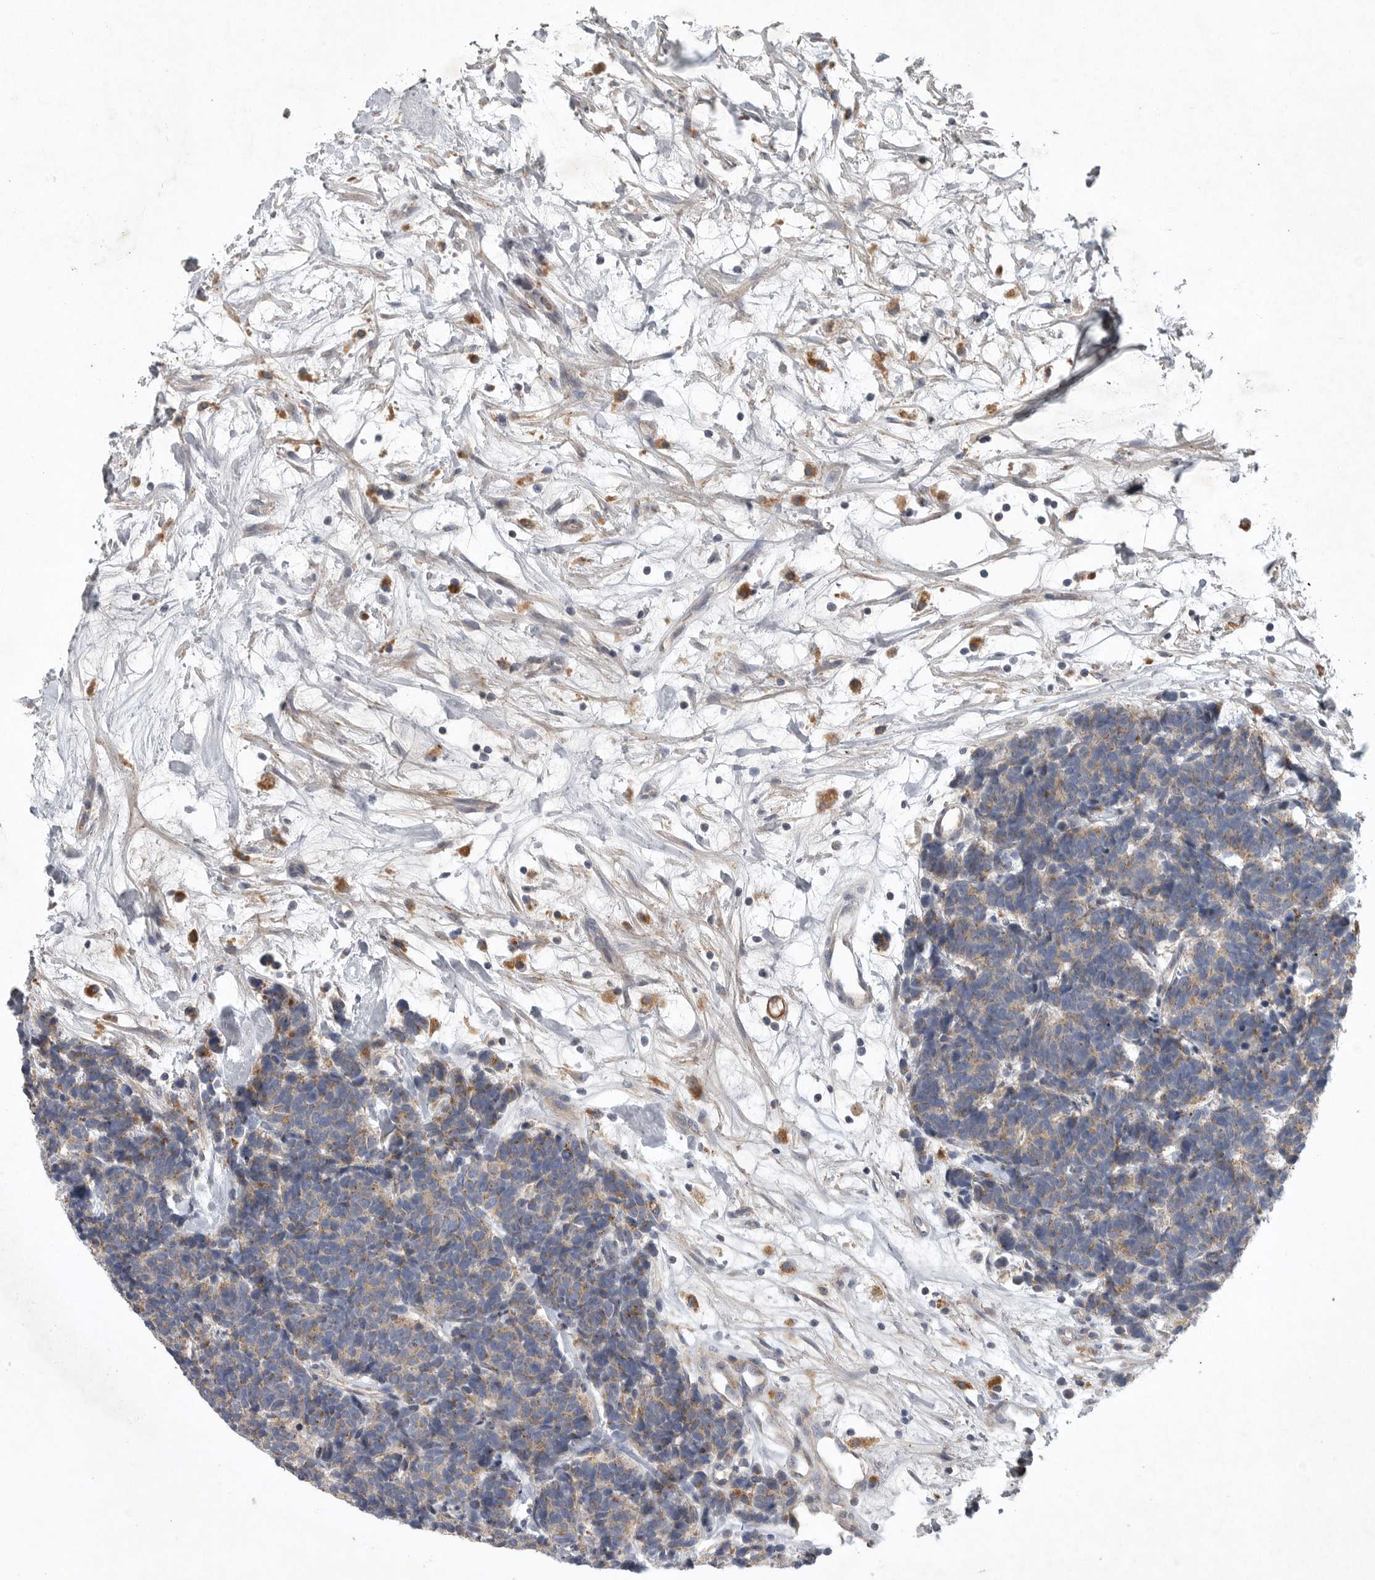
{"staining": {"intensity": "moderate", "quantity": "25%-75%", "location": "cytoplasmic/membranous"}, "tissue": "carcinoid", "cell_type": "Tumor cells", "image_type": "cancer", "snomed": [{"axis": "morphology", "description": "Carcinoma, NOS"}, {"axis": "morphology", "description": "Carcinoid, malignant, NOS"}, {"axis": "topography", "description": "Urinary bladder"}], "caption": "A medium amount of moderate cytoplasmic/membranous staining is seen in about 25%-75% of tumor cells in carcinoid (malignant) tissue.", "gene": "LAMTOR3", "patient": {"sex": "male", "age": 57}}